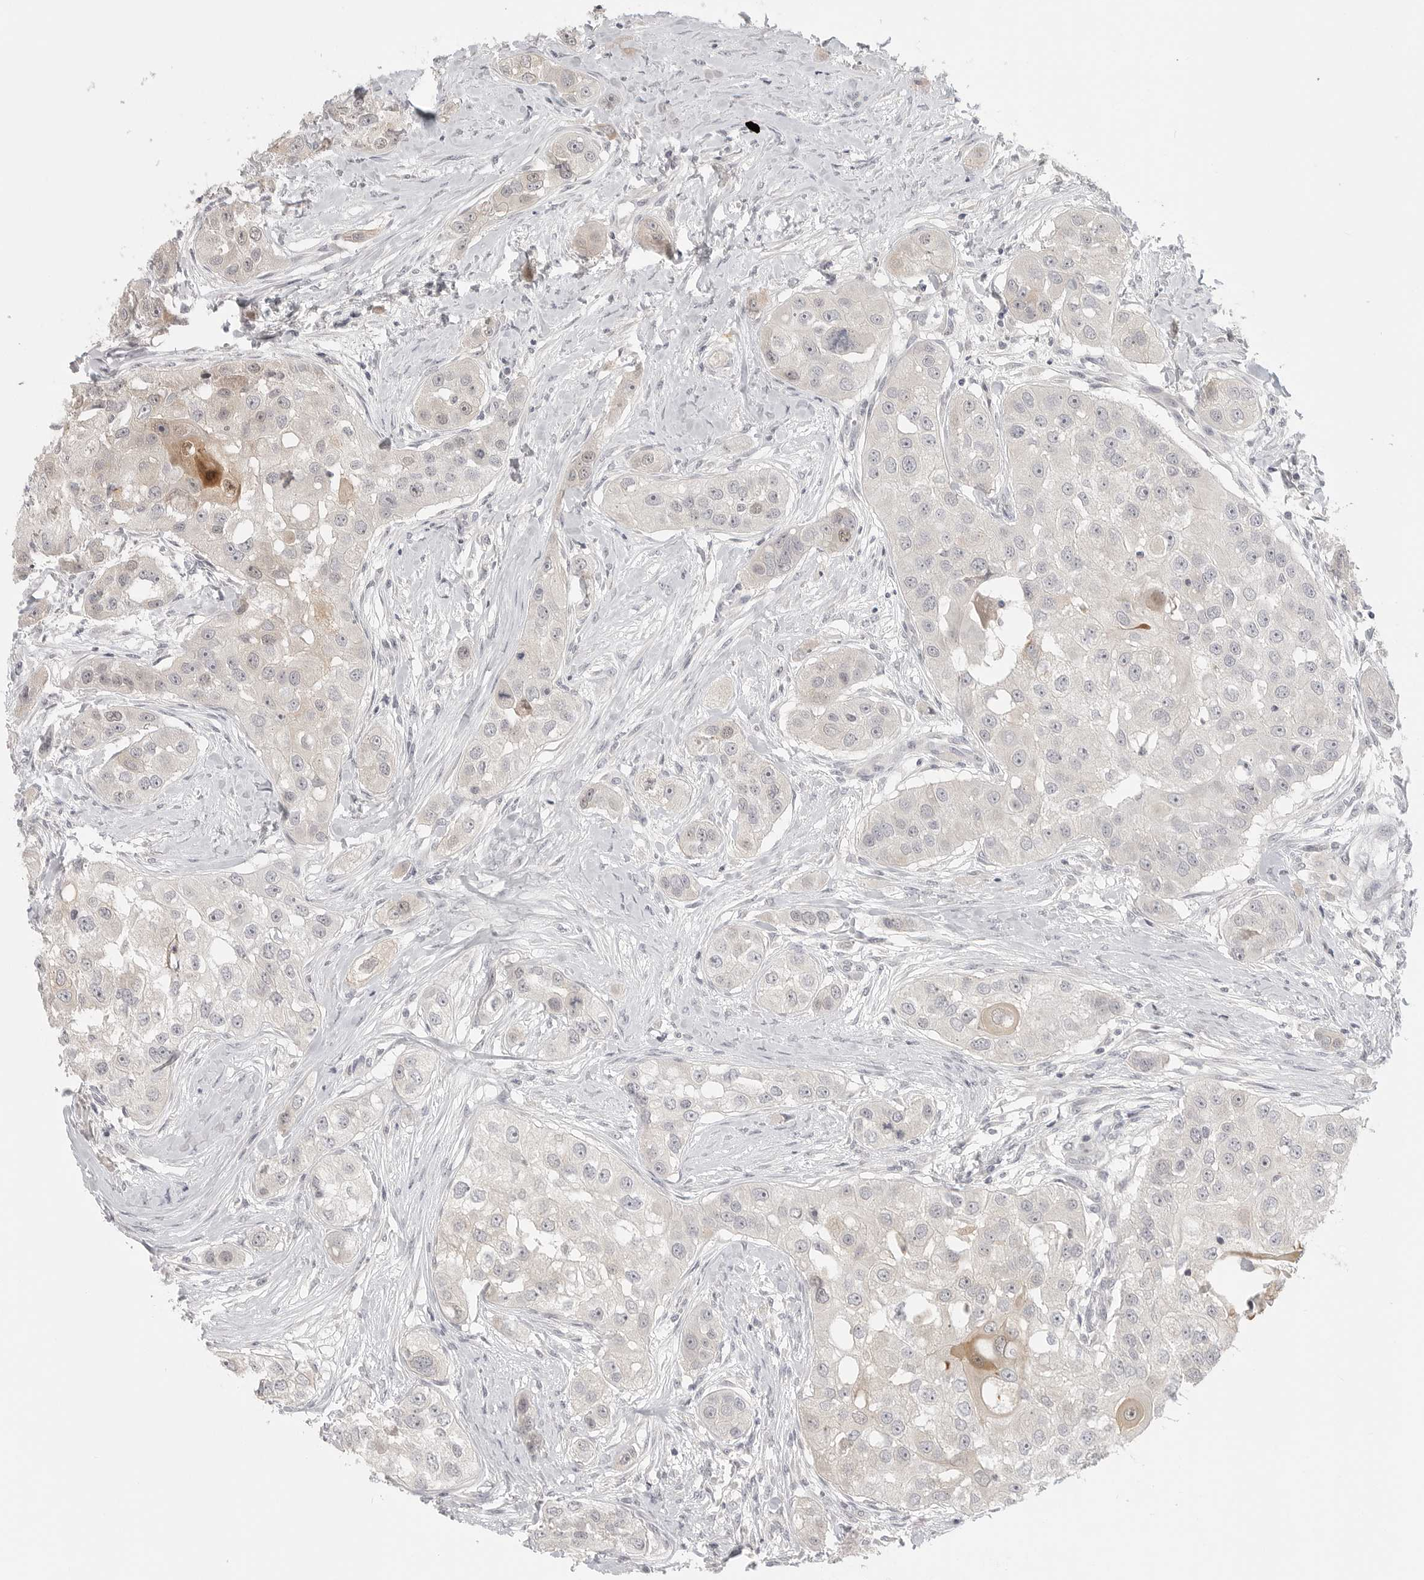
{"staining": {"intensity": "negative", "quantity": "none", "location": "none"}, "tissue": "head and neck cancer", "cell_type": "Tumor cells", "image_type": "cancer", "snomed": [{"axis": "morphology", "description": "Normal tissue, NOS"}, {"axis": "morphology", "description": "Squamous cell carcinoma, NOS"}, {"axis": "topography", "description": "Skeletal muscle"}, {"axis": "topography", "description": "Head-Neck"}], "caption": "Head and neck cancer was stained to show a protein in brown. There is no significant staining in tumor cells. Nuclei are stained in blue.", "gene": "HMGCS2", "patient": {"sex": "male", "age": 51}}